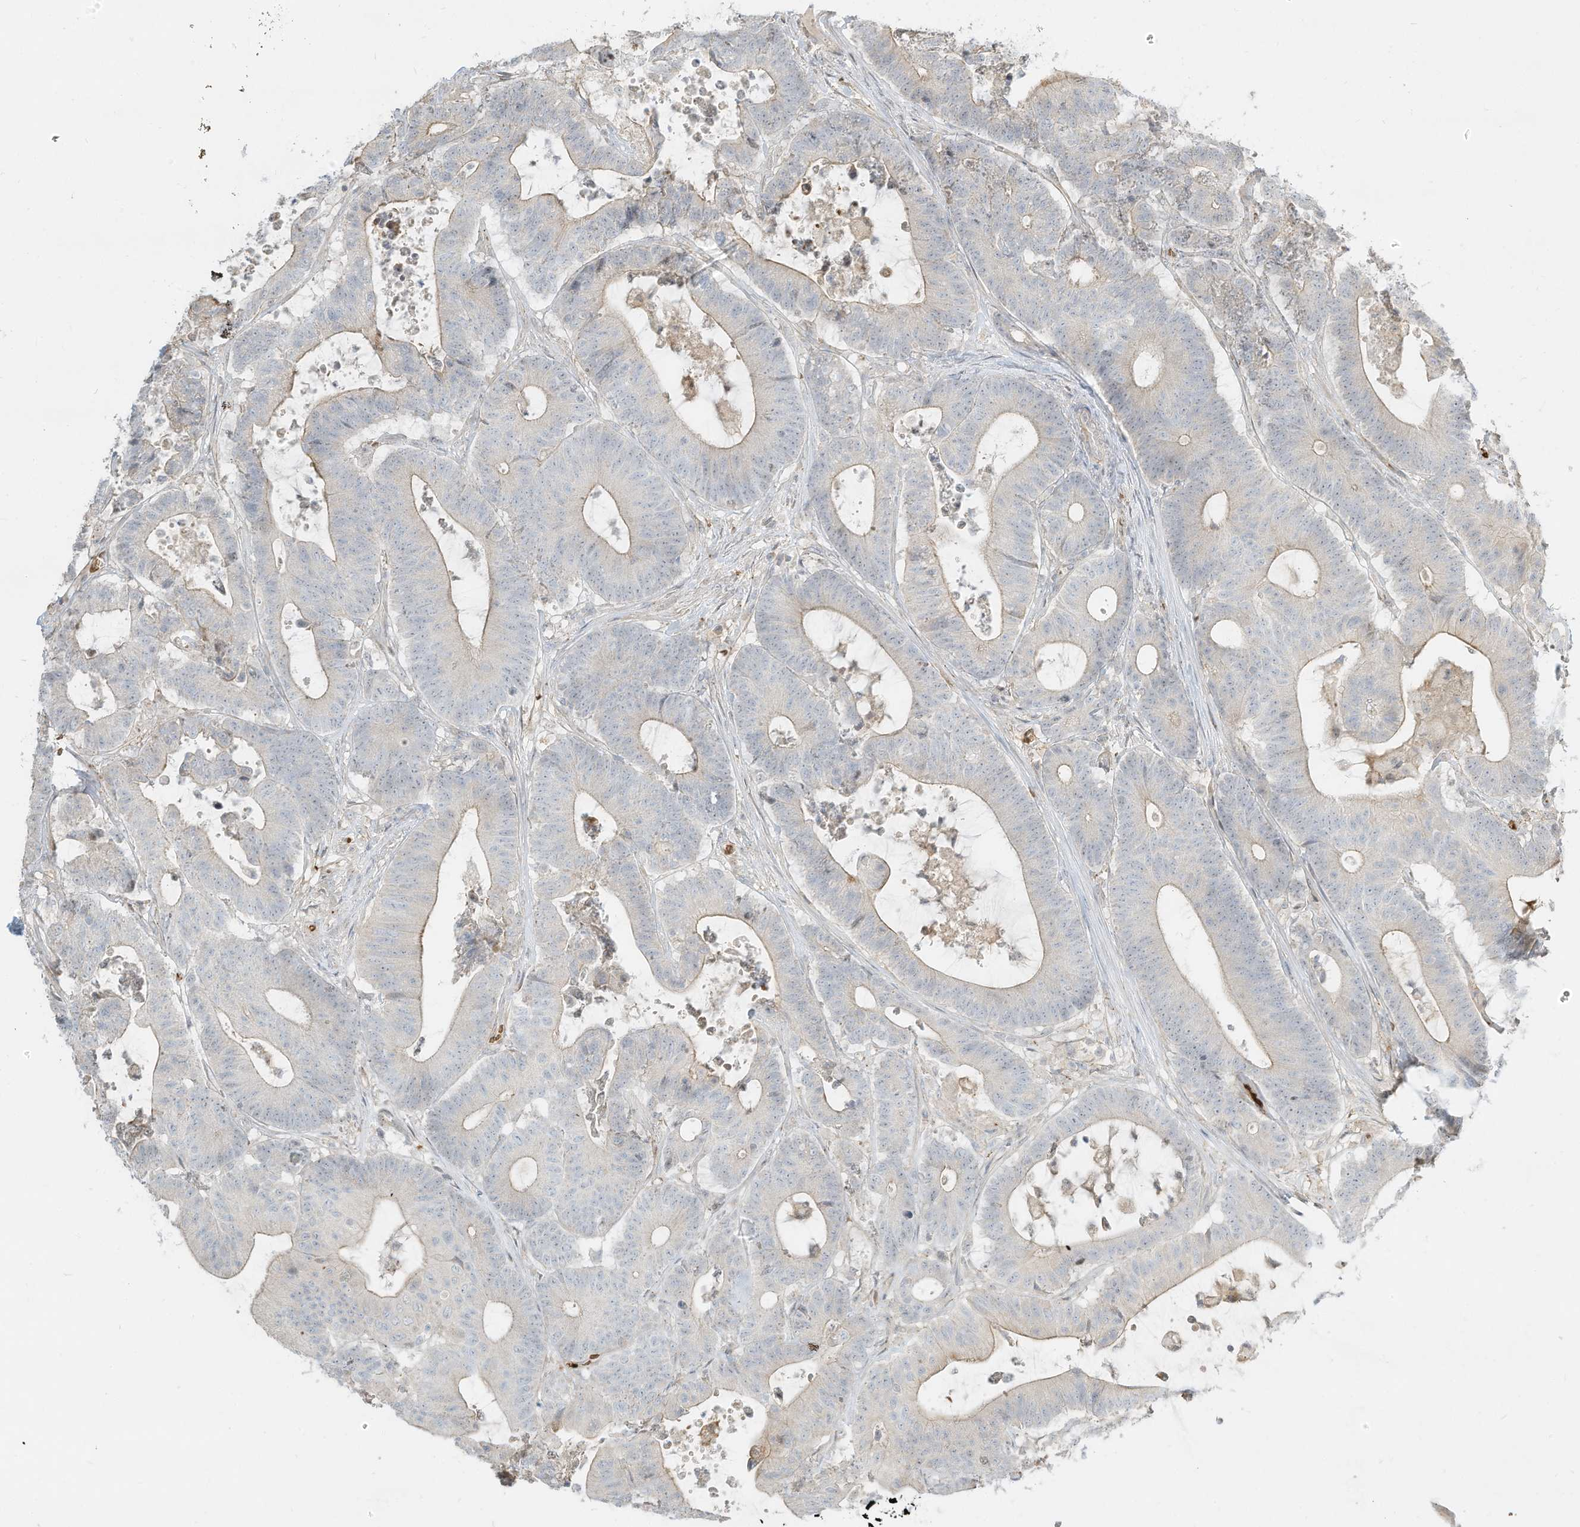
{"staining": {"intensity": "weak", "quantity": "<25%", "location": "cytoplasmic/membranous"}, "tissue": "colorectal cancer", "cell_type": "Tumor cells", "image_type": "cancer", "snomed": [{"axis": "morphology", "description": "Adenocarcinoma, NOS"}, {"axis": "topography", "description": "Colon"}], "caption": "This is an immunohistochemistry (IHC) micrograph of colorectal adenocarcinoma. There is no staining in tumor cells.", "gene": "OFD1", "patient": {"sex": "female", "age": 84}}